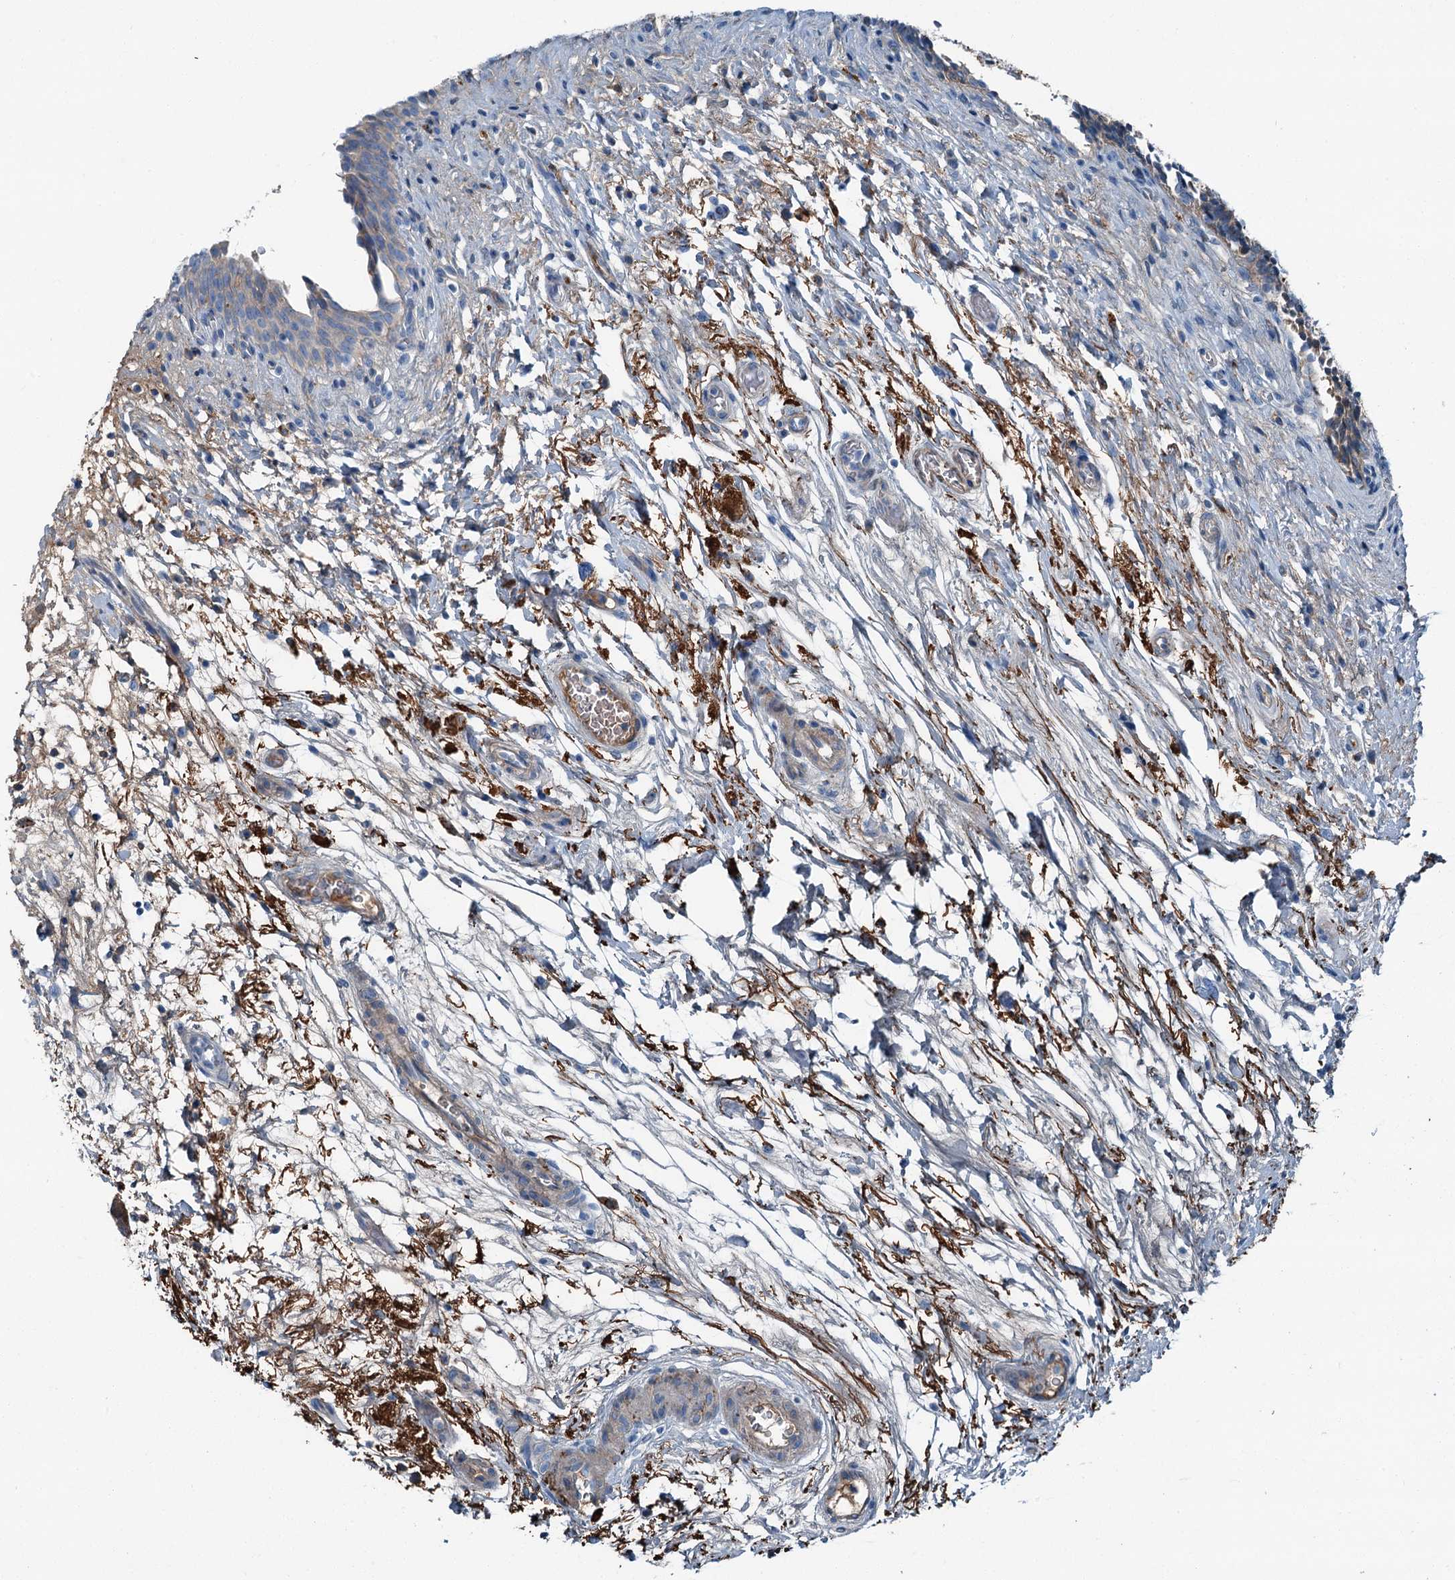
{"staining": {"intensity": "moderate", "quantity": "<25%", "location": "cytoplasmic/membranous"}, "tissue": "urinary bladder", "cell_type": "Urothelial cells", "image_type": "normal", "snomed": [{"axis": "morphology", "description": "Normal tissue, NOS"}, {"axis": "topography", "description": "Urinary bladder"}], "caption": "Protein staining of normal urinary bladder reveals moderate cytoplasmic/membranous staining in approximately <25% of urothelial cells. The staining is performed using DAB brown chromogen to label protein expression. The nuclei are counter-stained blue using hematoxylin.", "gene": "AXL", "patient": {"sex": "male", "age": 83}}